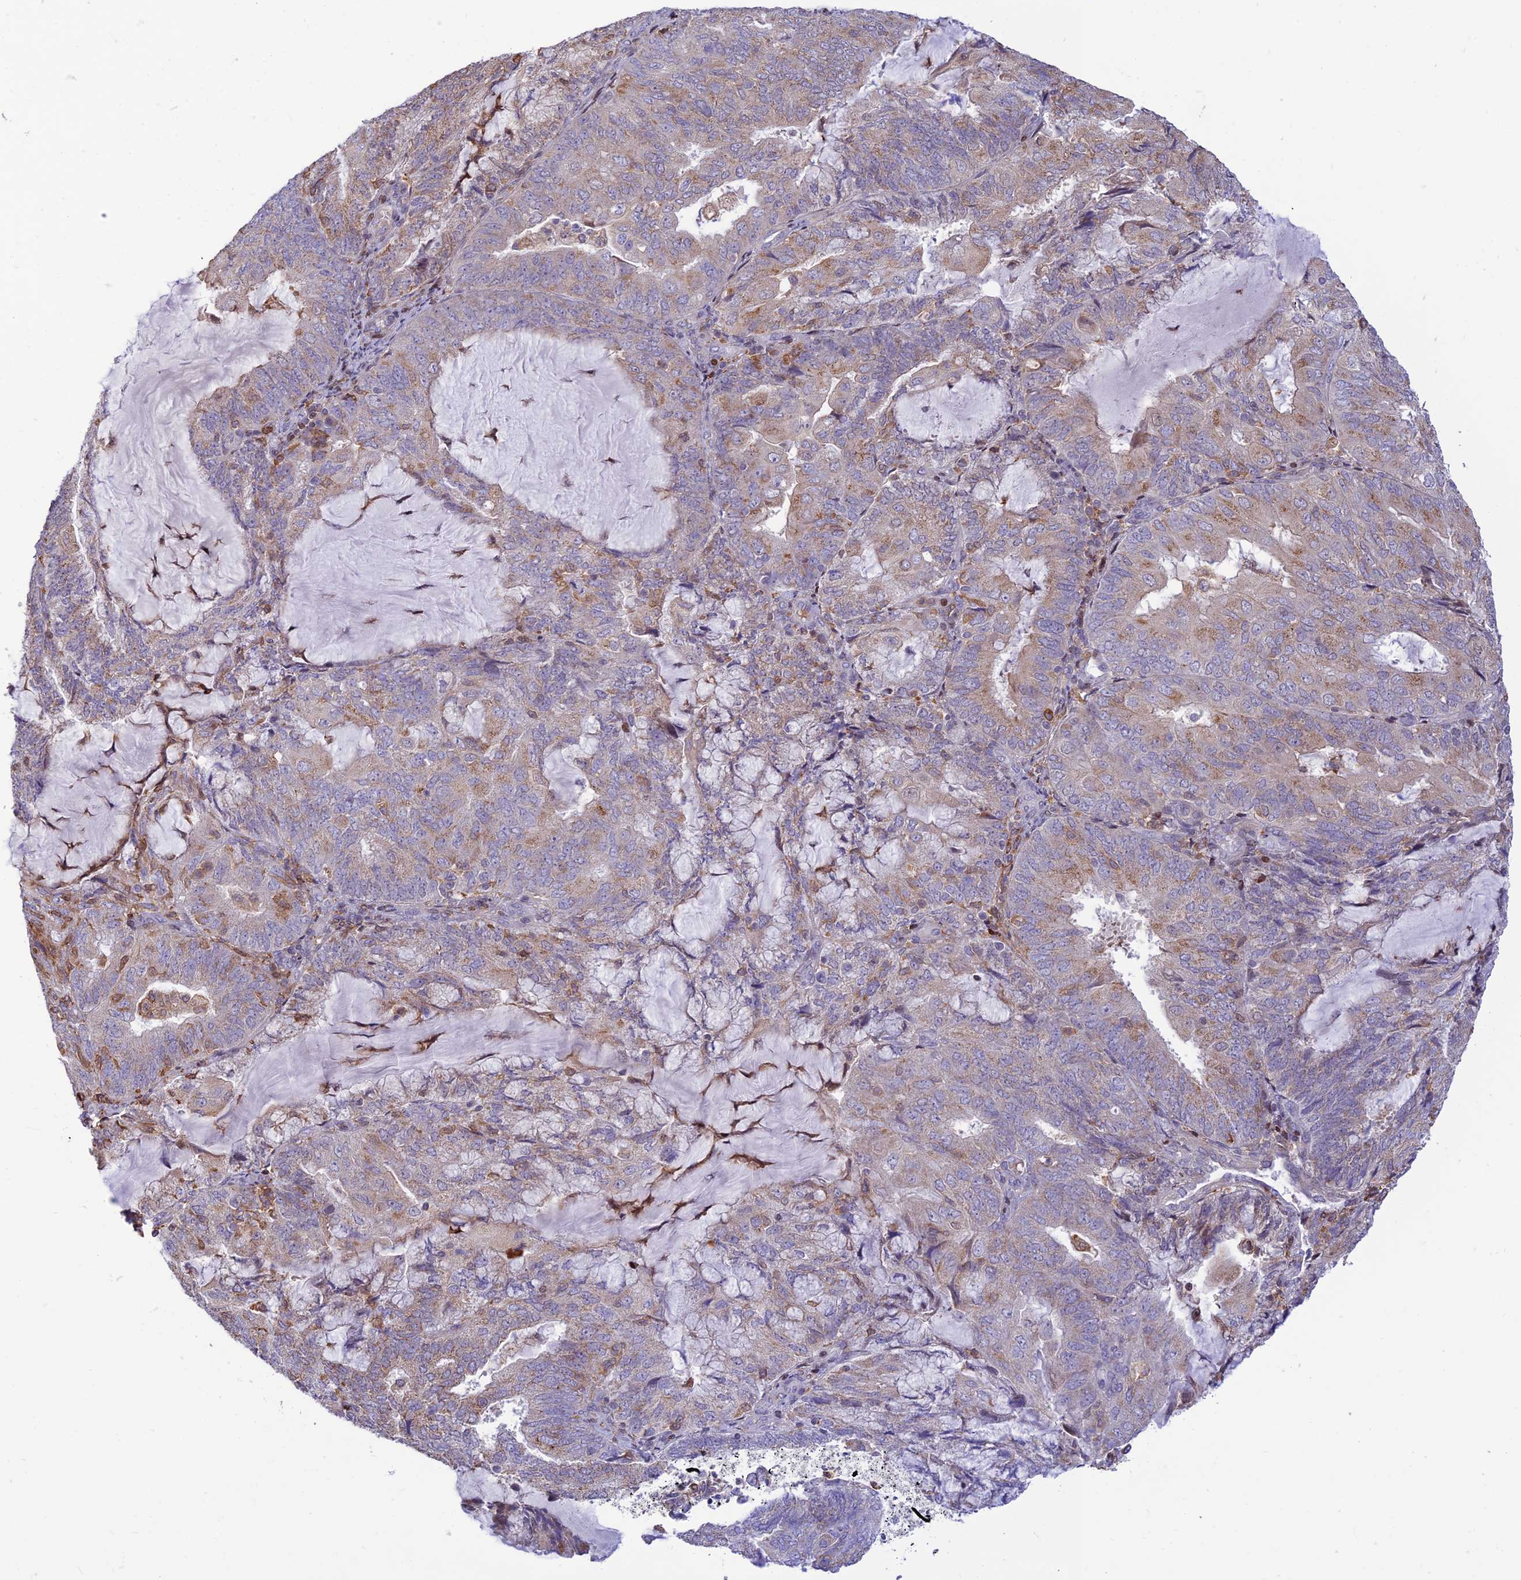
{"staining": {"intensity": "weak", "quantity": ">75%", "location": "cytoplasmic/membranous"}, "tissue": "endometrial cancer", "cell_type": "Tumor cells", "image_type": "cancer", "snomed": [{"axis": "morphology", "description": "Adenocarcinoma, NOS"}, {"axis": "topography", "description": "Endometrium"}], "caption": "Endometrial cancer stained with a brown dye demonstrates weak cytoplasmic/membranous positive expression in approximately >75% of tumor cells.", "gene": "FAM186B", "patient": {"sex": "female", "age": 81}}